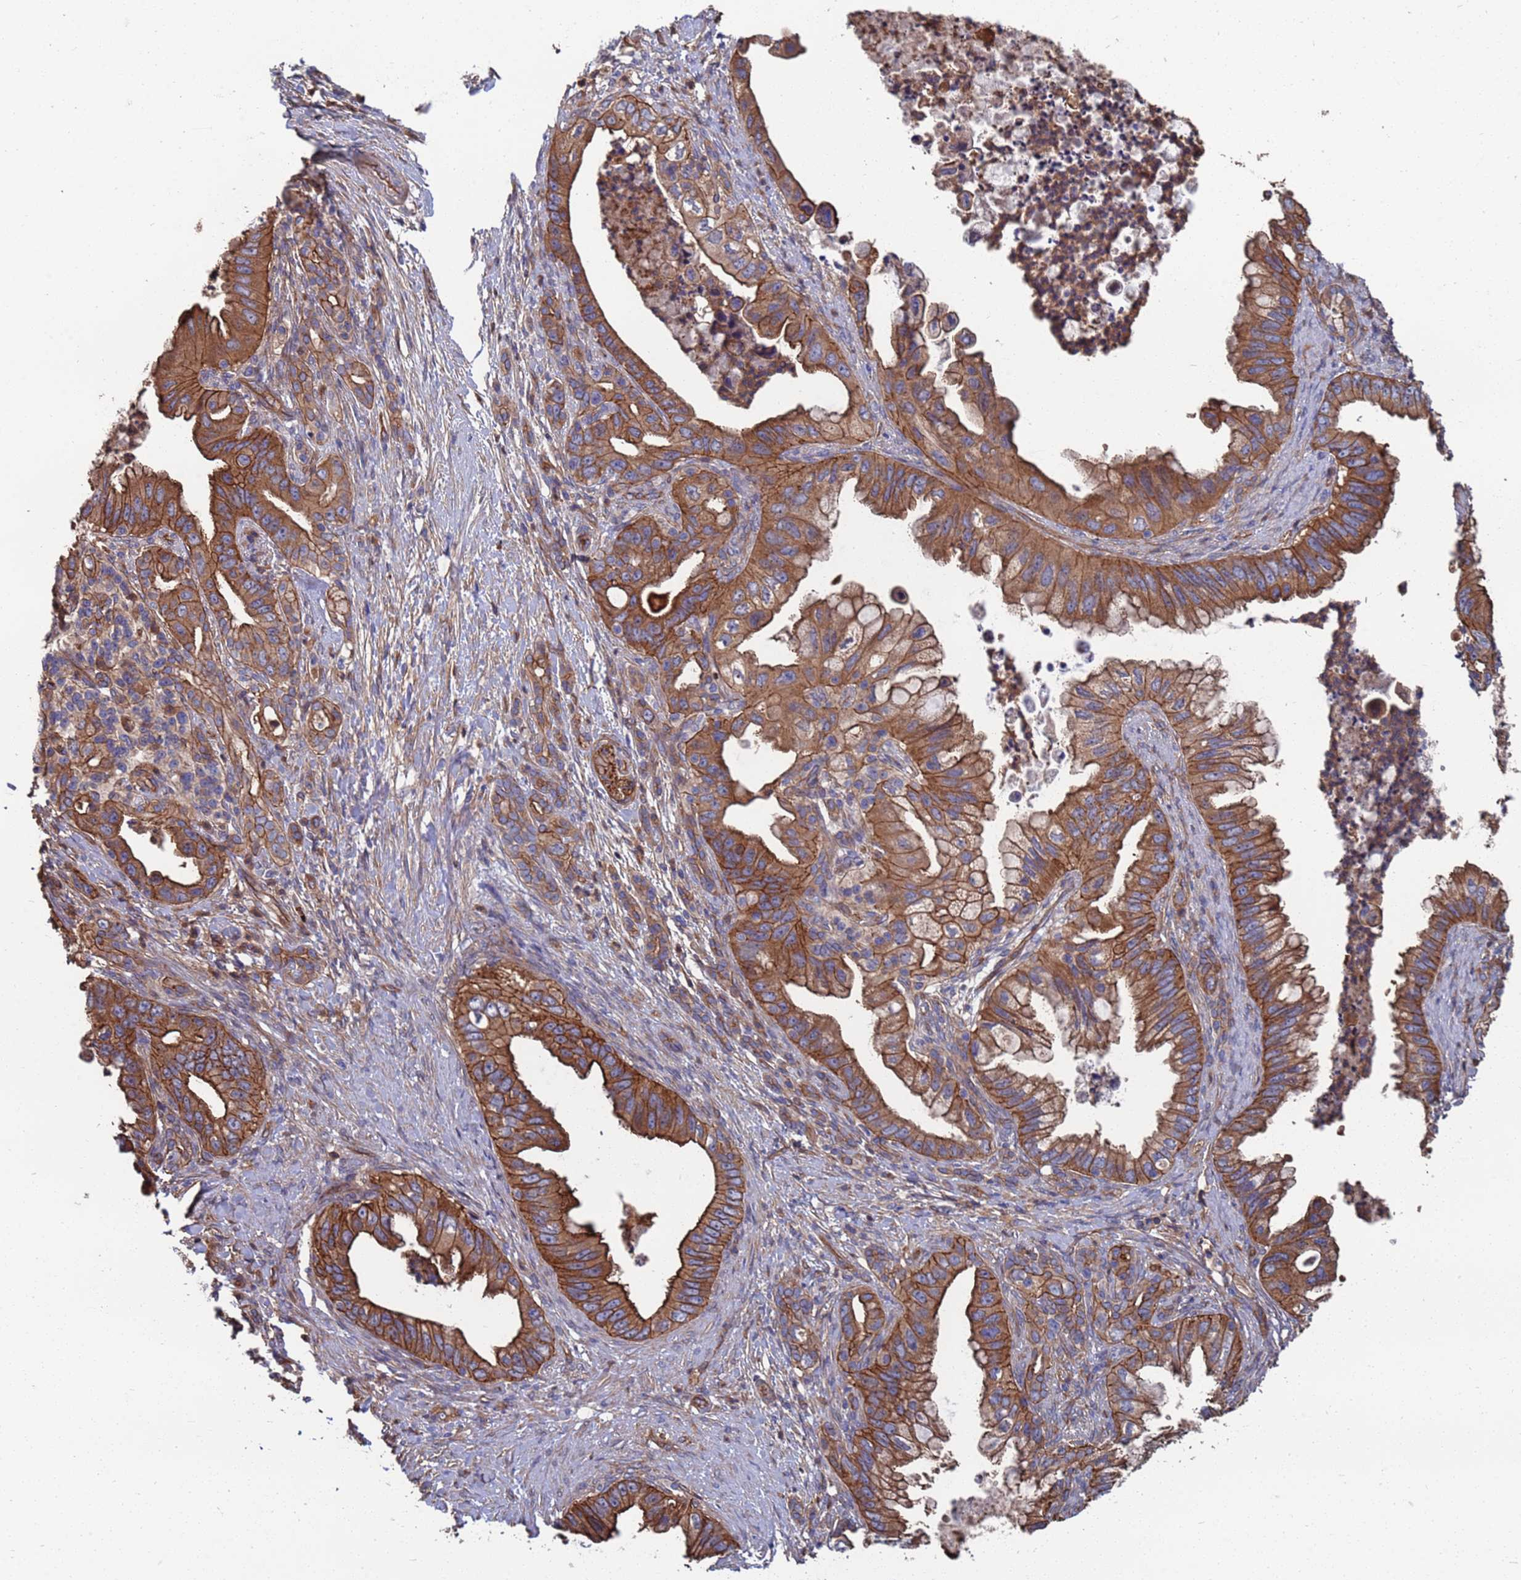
{"staining": {"intensity": "strong", "quantity": ">75%", "location": "cytoplasmic/membranous"}, "tissue": "pancreatic cancer", "cell_type": "Tumor cells", "image_type": "cancer", "snomed": [{"axis": "morphology", "description": "Adenocarcinoma, NOS"}, {"axis": "topography", "description": "Pancreas"}], "caption": "Immunohistochemistry (IHC) of human pancreatic cancer shows high levels of strong cytoplasmic/membranous positivity in about >75% of tumor cells. Nuclei are stained in blue.", "gene": "NDUFAF6", "patient": {"sex": "male", "age": 58}}